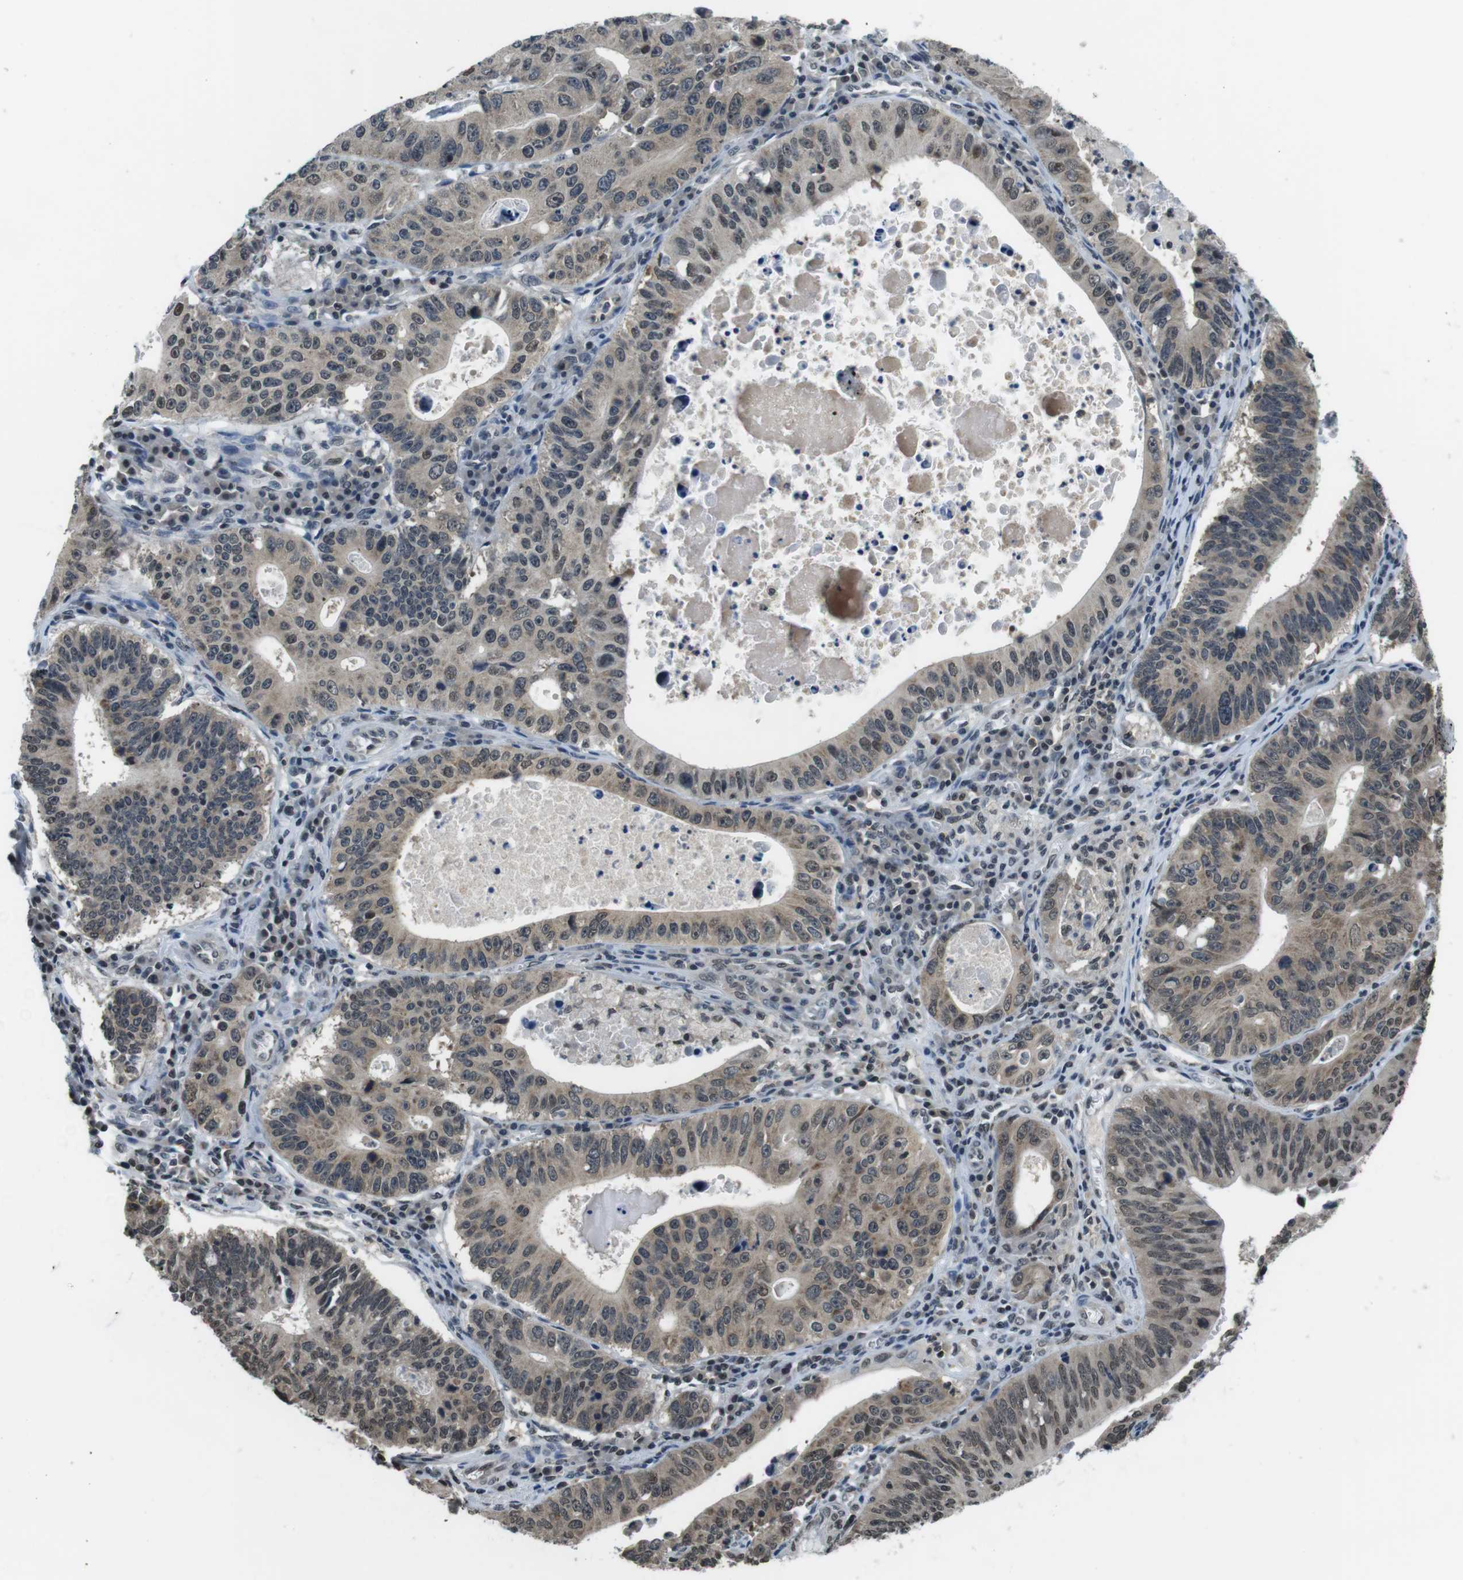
{"staining": {"intensity": "weak", "quantity": ">75%", "location": "cytoplasmic/membranous,nuclear"}, "tissue": "stomach cancer", "cell_type": "Tumor cells", "image_type": "cancer", "snomed": [{"axis": "morphology", "description": "Adenocarcinoma, NOS"}, {"axis": "topography", "description": "Stomach"}], "caption": "A brown stain highlights weak cytoplasmic/membranous and nuclear positivity of a protein in human adenocarcinoma (stomach) tumor cells.", "gene": "NEK4", "patient": {"sex": "male", "age": 59}}